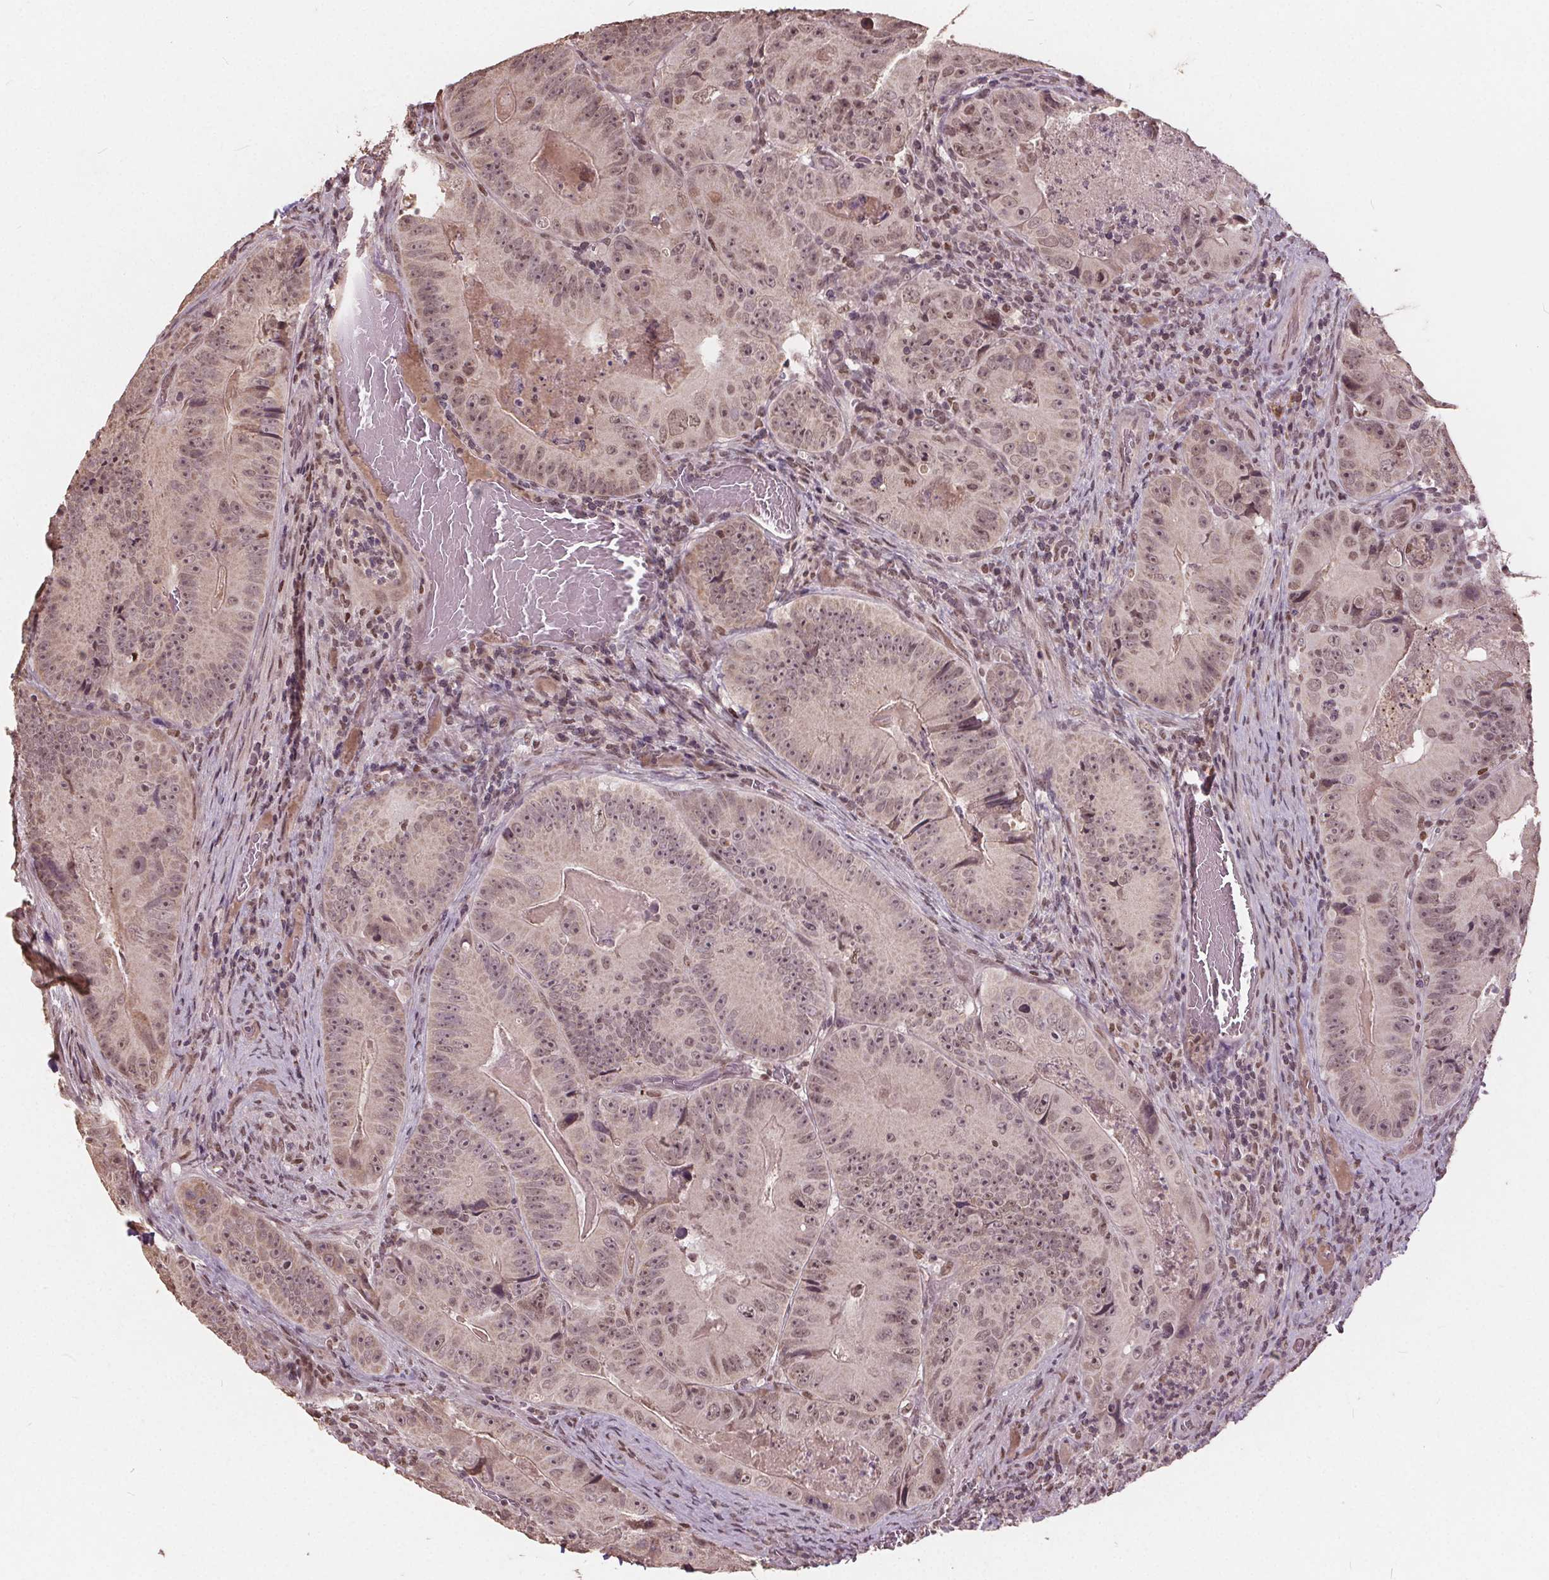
{"staining": {"intensity": "moderate", "quantity": "25%-75%", "location": "nuclear"}, "tissue": "colorectal cancer", "cell_type": "Tumor cells", "image_type": "cancer", "snomed": [{"axis": "morphology", "description": "Adenocarcinoma, NOS"}, {"axis": "topography", "description": "Colon"}], "caption": "Human colorectal cancer stained with a protein marker reveals moderate staining in tumor cells.", "gene": "DNMT3B", "patient": {"sex": "female", "age": 86}}